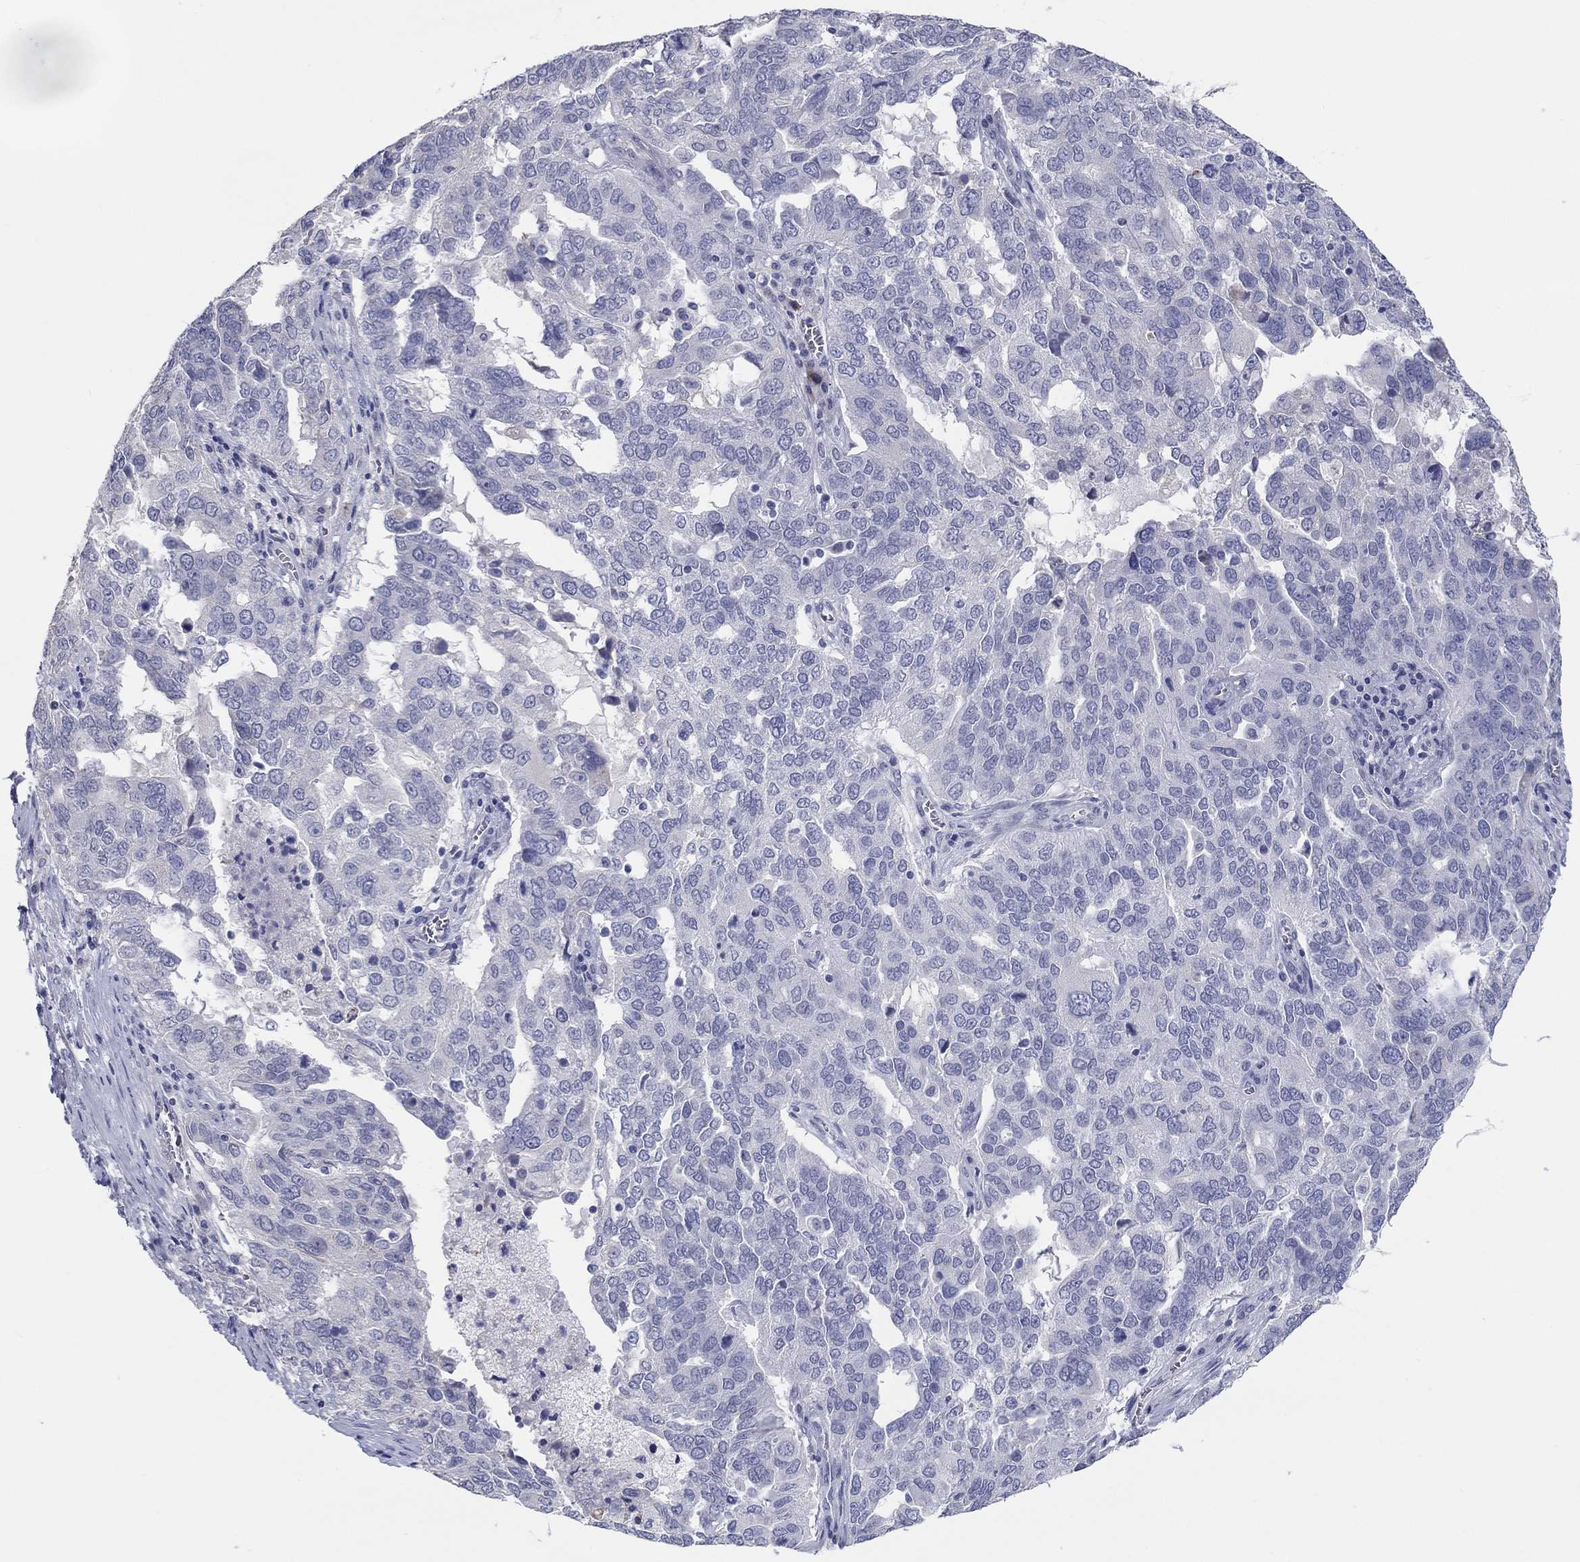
{"staining": {"intensity": "negative", "quantity": "none", "location": "none"}, "tissue": "ovarian cancer", "cell_type": "Tumor cells", "image_type": "cancer", "snomed": [{"axis": "morphology", "description": "Carcinoma, endometroid"}, {"axis": "topography", "description": "Soft tissue"}, {"axis": "topography", "description": "Ovary"}], "caption": "This image is of endometroid carcinoma (ovarian) stained with immunohistochemistry to label a protein in brown with the nuclei are counter-stained blue. There is no positivity in tumor cells. The staining was performed using DAB (3,3'-diaminobenzidine) to visualize the protein expression in brown, while the nuclei were stained in blue with hematoxylin (Magnification: 20x).", "gene": "LRRC4C", "patient": {"sex": "female", "age": 52}}